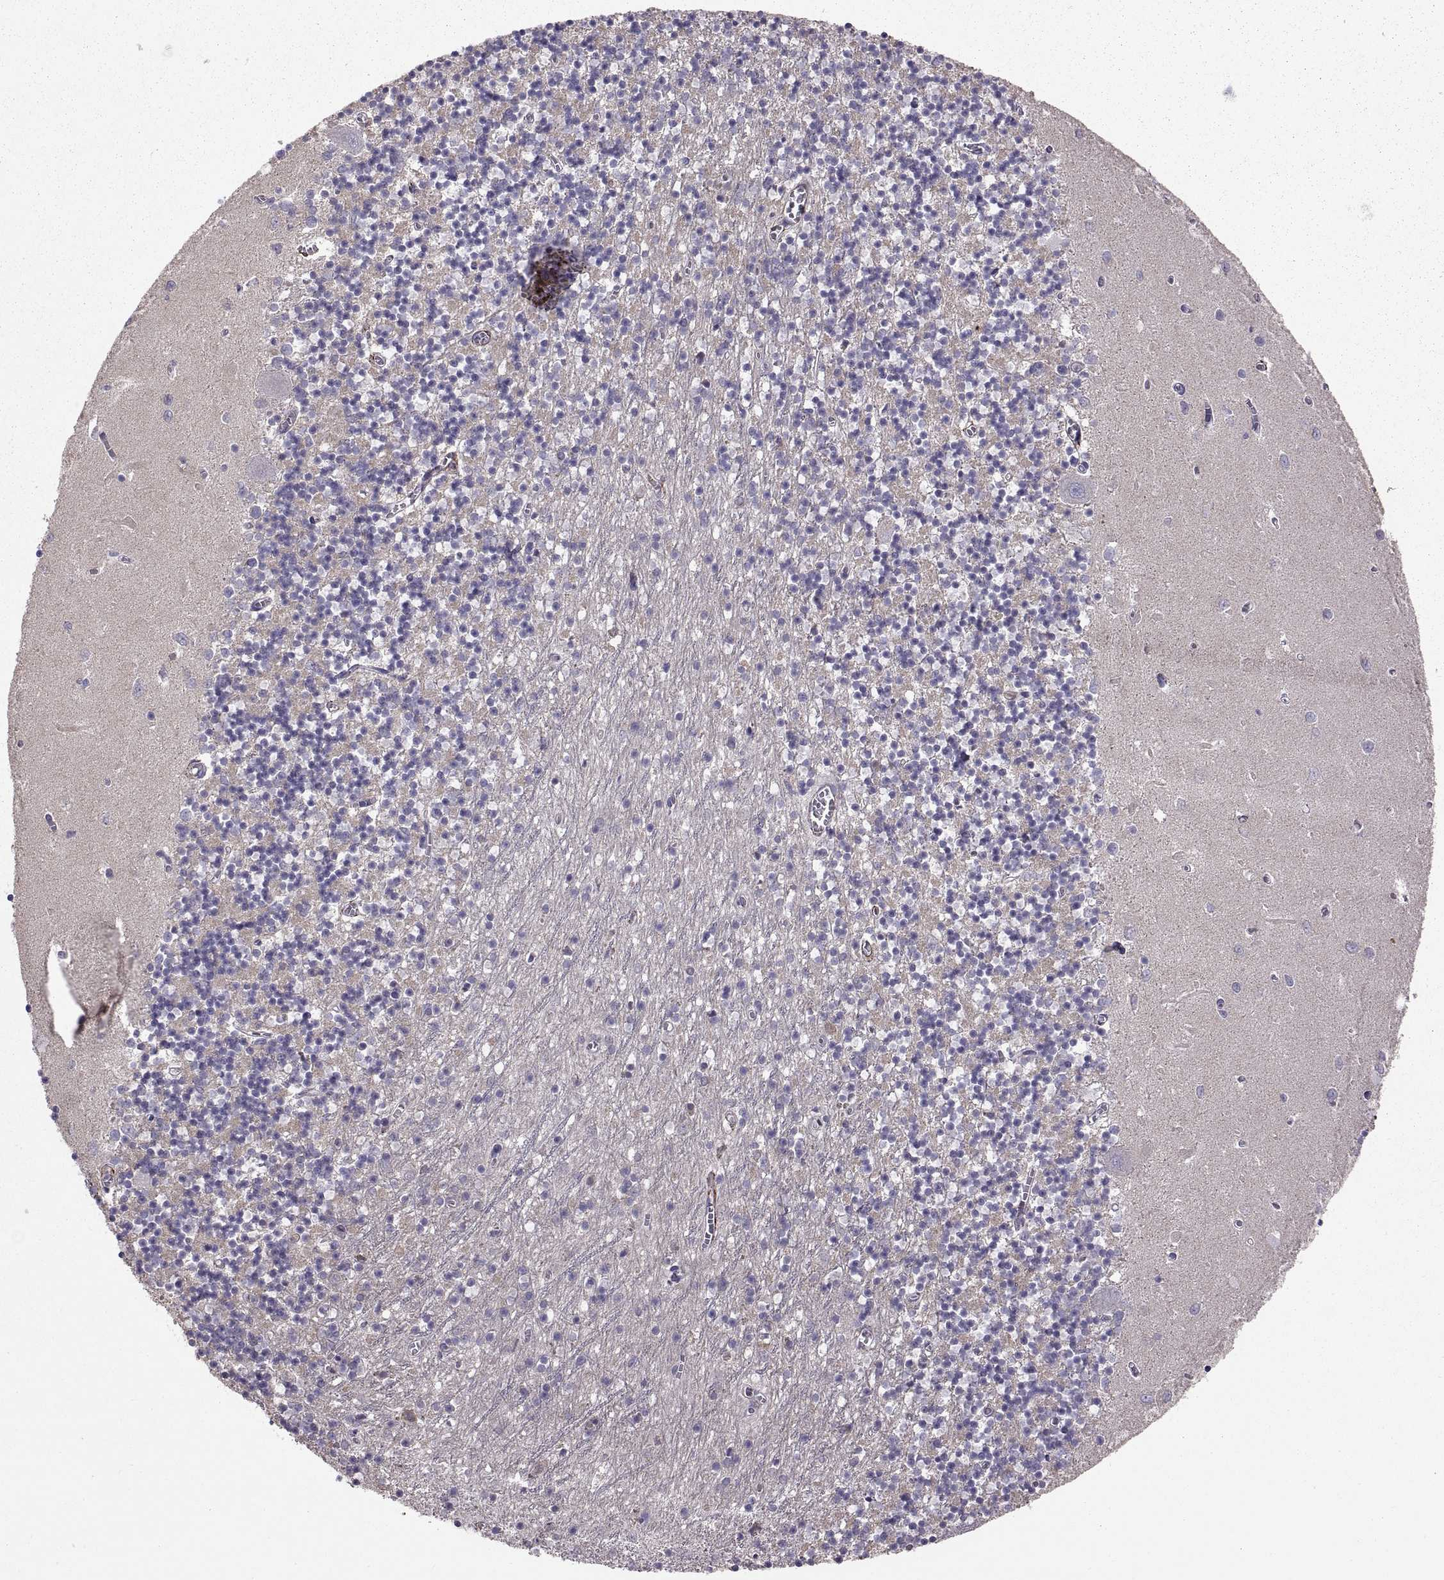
{"staining": {"intensity": "negative", "quantity": "none", "location": "none"}, "tissue": "cerebellum", "cell_type": "Cells in granular layer", "image_type": "normal", "snomed": [{"axis": "morphology", "description": "Normal tissue, NOS"}, {"axis": "topography", "description": "Cerebellum"}], "caption": "The IHC micrograph has no significant expression in cells in granular layer of cerebellum. (Stains: DAB immunohistochemistry (IHC) with hematoxylin counter stain, Microscopy: brightfield microscopy at high magnification).", "gene": "EMILIN2", "patient": {"sex": "female", "age": 64}}